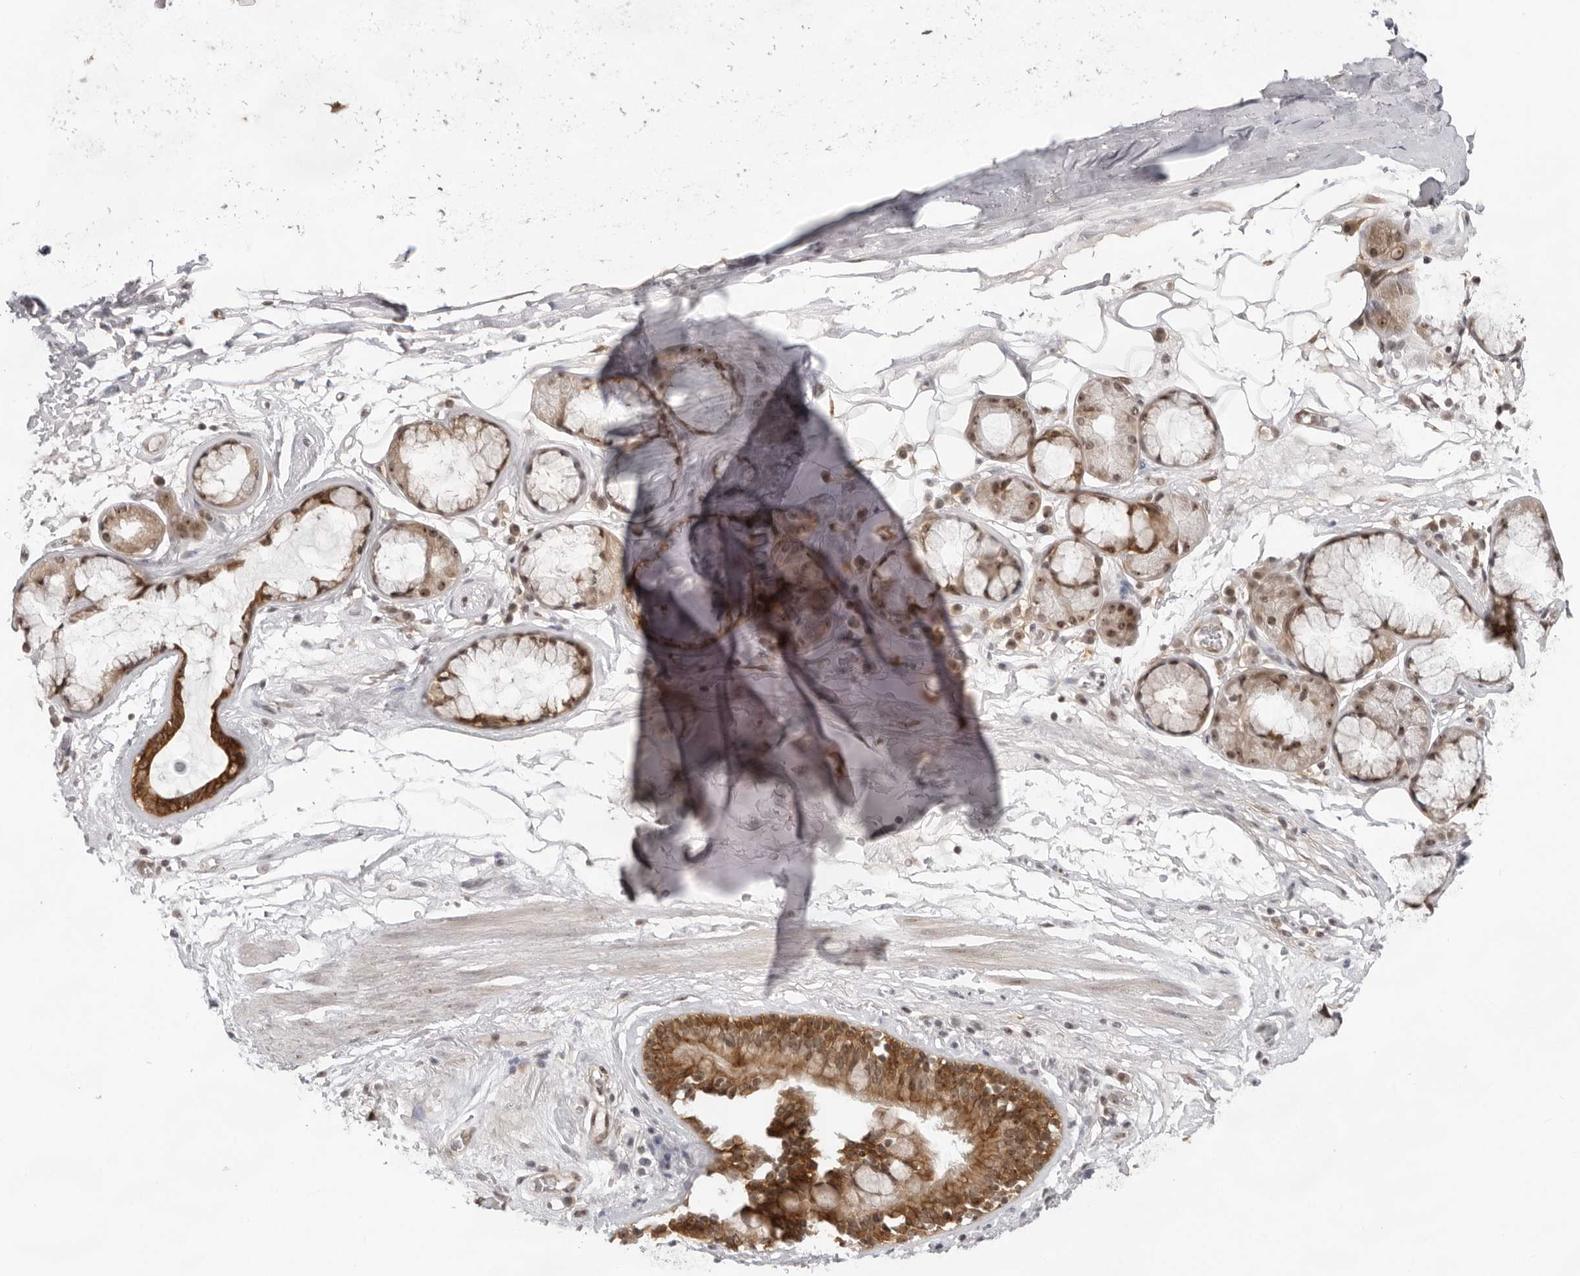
{"staining": {"intensity": "negative", "quantity": "none", "location": "none"}, "tissue": "adipose tissue", "cell_type": "Adipocytes", "image_type": "normal", "snomed": [{"axis": "morphology", "description": "Normal tissue, NOS"}, {"axis": "topography", "description": "Cartilage tissue"}], "caption": "A high-resolution histopathology image shows immunohistochemistry staining of benign adipose tissue, which shows no significant positivity in adipocytes. The staining was performed using DAB to visualize the protein expression in brown, while the nuclei were stained in blue with hematoxylin (Magnification: 20x).", "gene": "EXOSC10", "patient": {"sex": "female", "age": 63}}